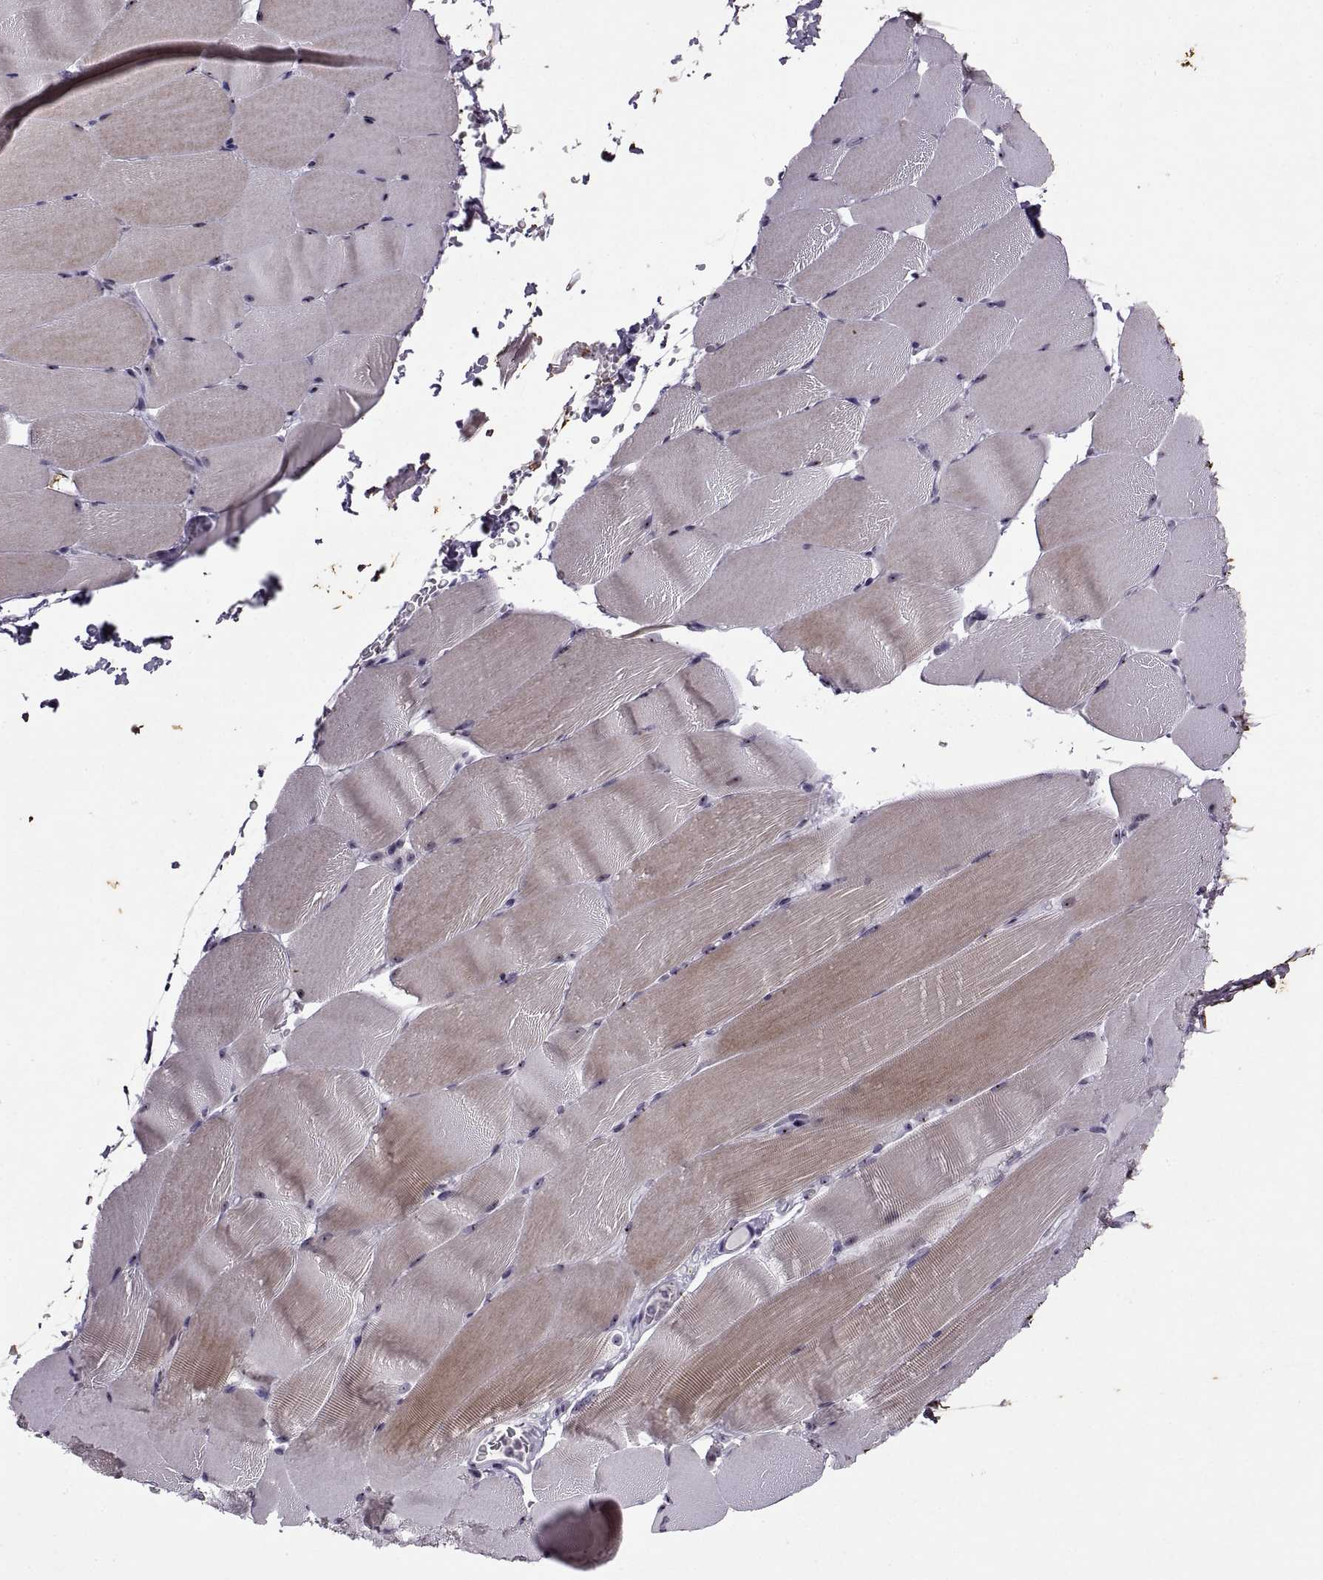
{"staining": {"intensity": "strong", "quantity": "<25%", "location": "nuclear"}, "tissue": "skeletal muscle", "cell_type": "Myocytes", "image_type": "normal", "snomed": [{"axis": "morphology", "description": "Normal tissue, NOS"}, {"axis": "topography", "description": "Skeletal muscle"}], "caption": "Normal skeletal muscle displays strong nuclear positivity in about <25% of myocytes.", "gene": "SINHCAF", "patient": {"sex": "female", "age": 37}}